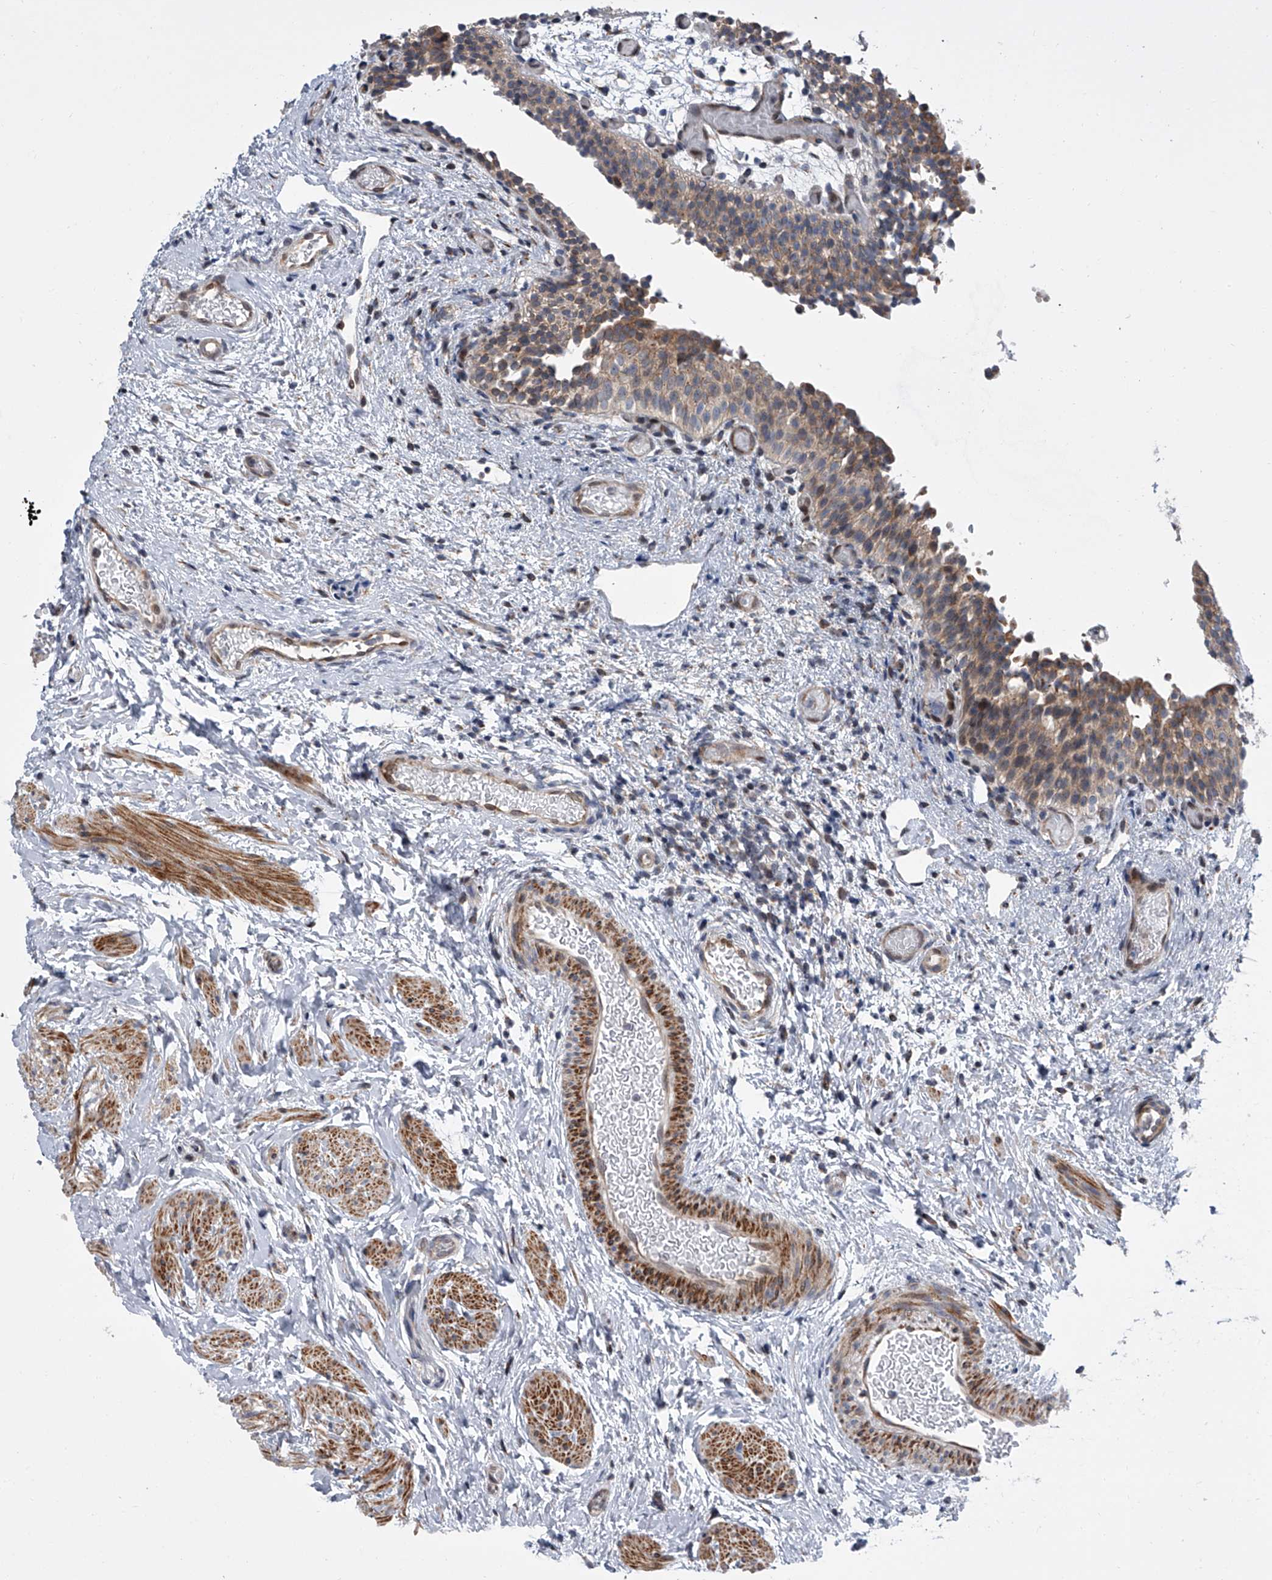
{"staining": {"intensity": "moderate", "quantity": "25%-75%", "location": "cytoplasmic/membranous"}, "tissue": "urinary bladder", "cell_type": "Urothelial cells", "image_type": "normal", "snomed": [{"axis": "morphology", "description": "Normal tissue, NOS"}, {"axis": "topography", "description": "Urinary bladder"}], "caption": "The micrograph exhibits staining of benign urinary bladder, revealing moderate cytoplasmic/membranous protein expression (brown color) within urothelial cells.", "gene": "DLGAP2", "patient": {"sex": "male", "age": 1}}